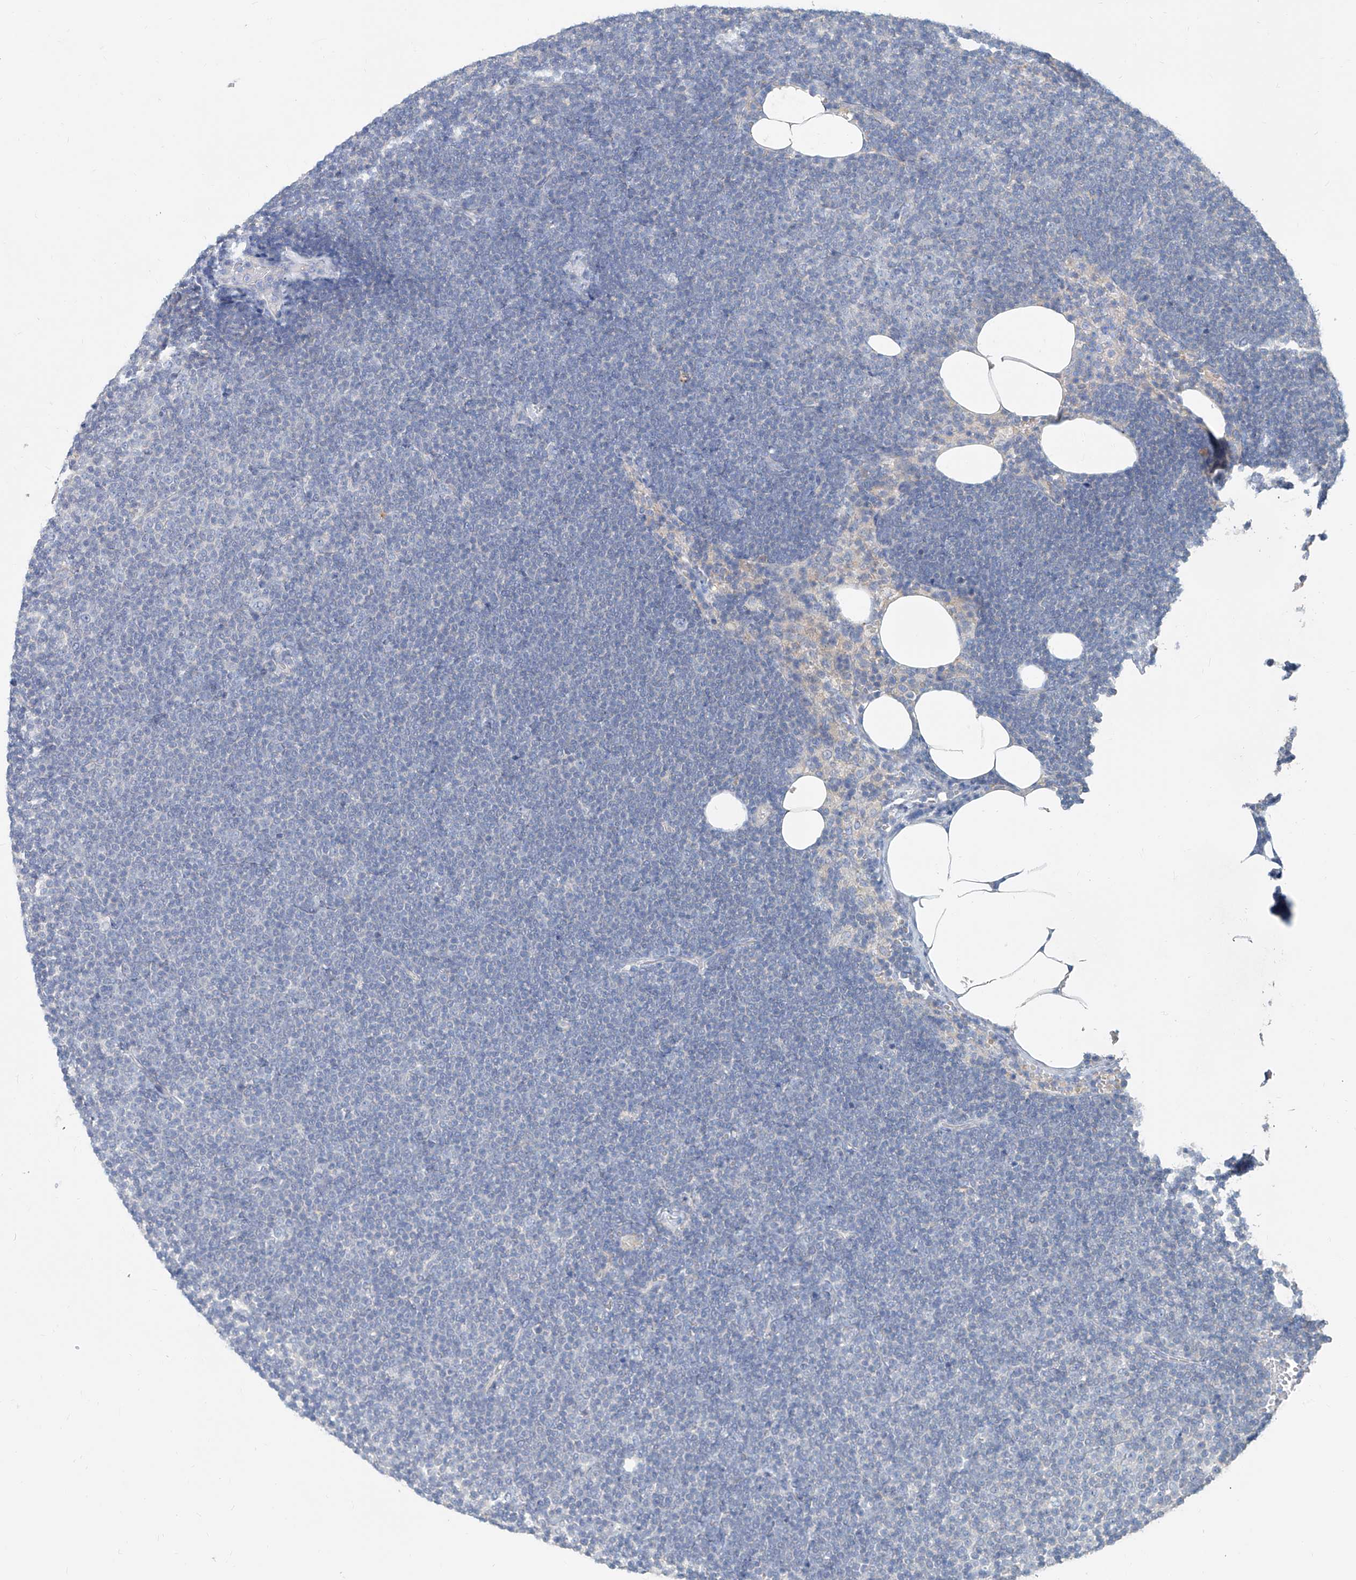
{"staining": {"intensity": "negative", "quantity": "none", "location": "none"}, "tissue": "lymphoma", "cell_type": "Tumor cells", "image_type": "cancer", "snomed": [{"axis": "morphology", "description": "Malignant lymphoma, non-Hodgkin's type, Low grade"}, {"axis": "topography", "description": "Lymph node"}], "caption": "Tumor cells show no significant staining in malignant lymphoma, non-Hodgkin's type (low-grade).", "gene": "ANKRD34A", "patient": {"sex": "female", "age": 53}}